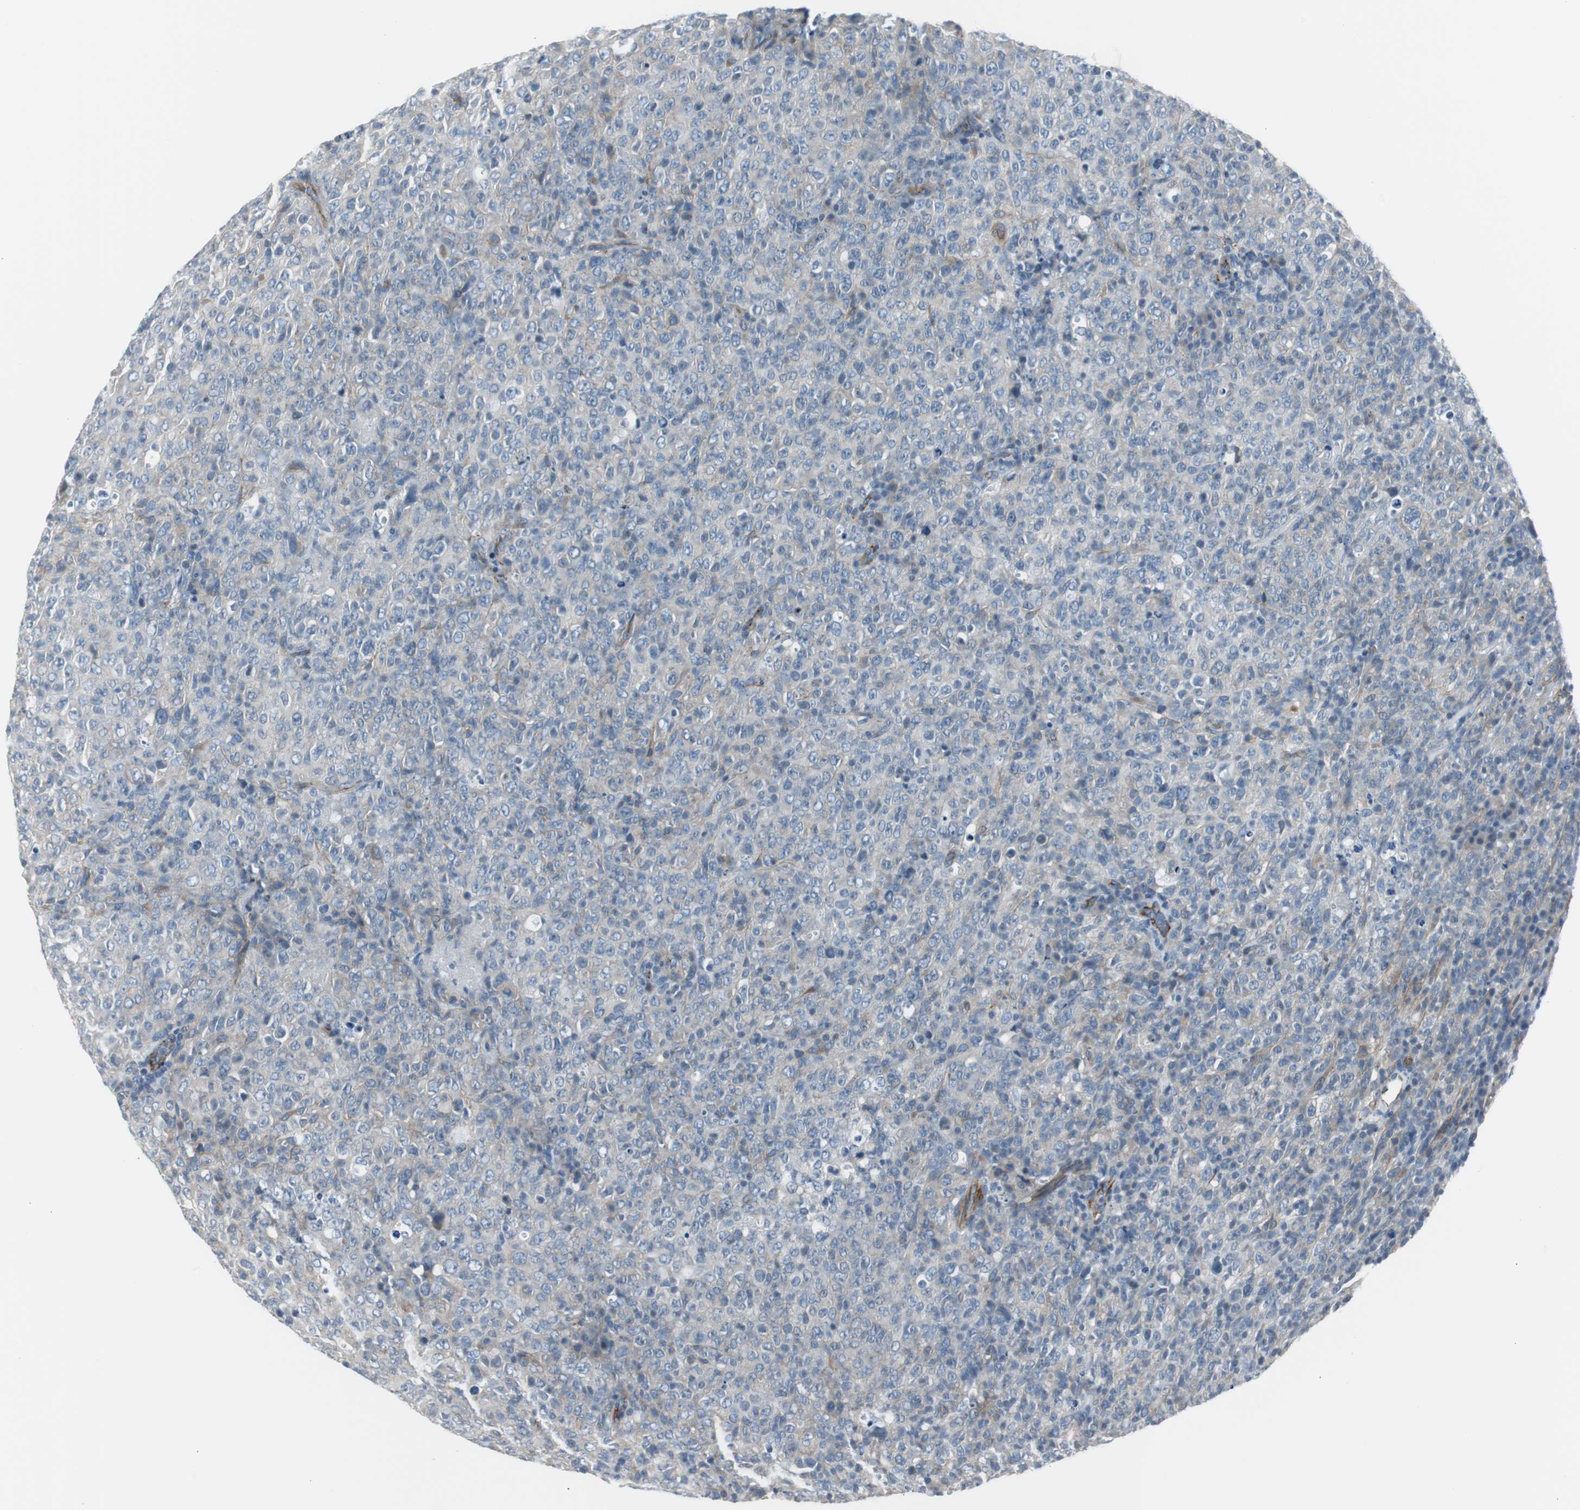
{"staining": {"intensity": "weak", "quantity": "25%-75%", "location": "cytoplasmic/membranous"}, "tissue": "lymphoma", "cell_type": "Tumor cells", "image_type": "cancer", "snomed": [{"axis": "morphology", "description": "Malignant lymphoma, non-Hodgkin's type, High grade"}, {"axis": "topography", "description": "Tonsil"}], "caption": "Tumor cells demonstrate low levels of weak cytoplasmic/membranous expression in about 25%-75% of cells in lymphoma.", "gene": "STXBP4", "patient": {"sex": "female", "age": 36}}